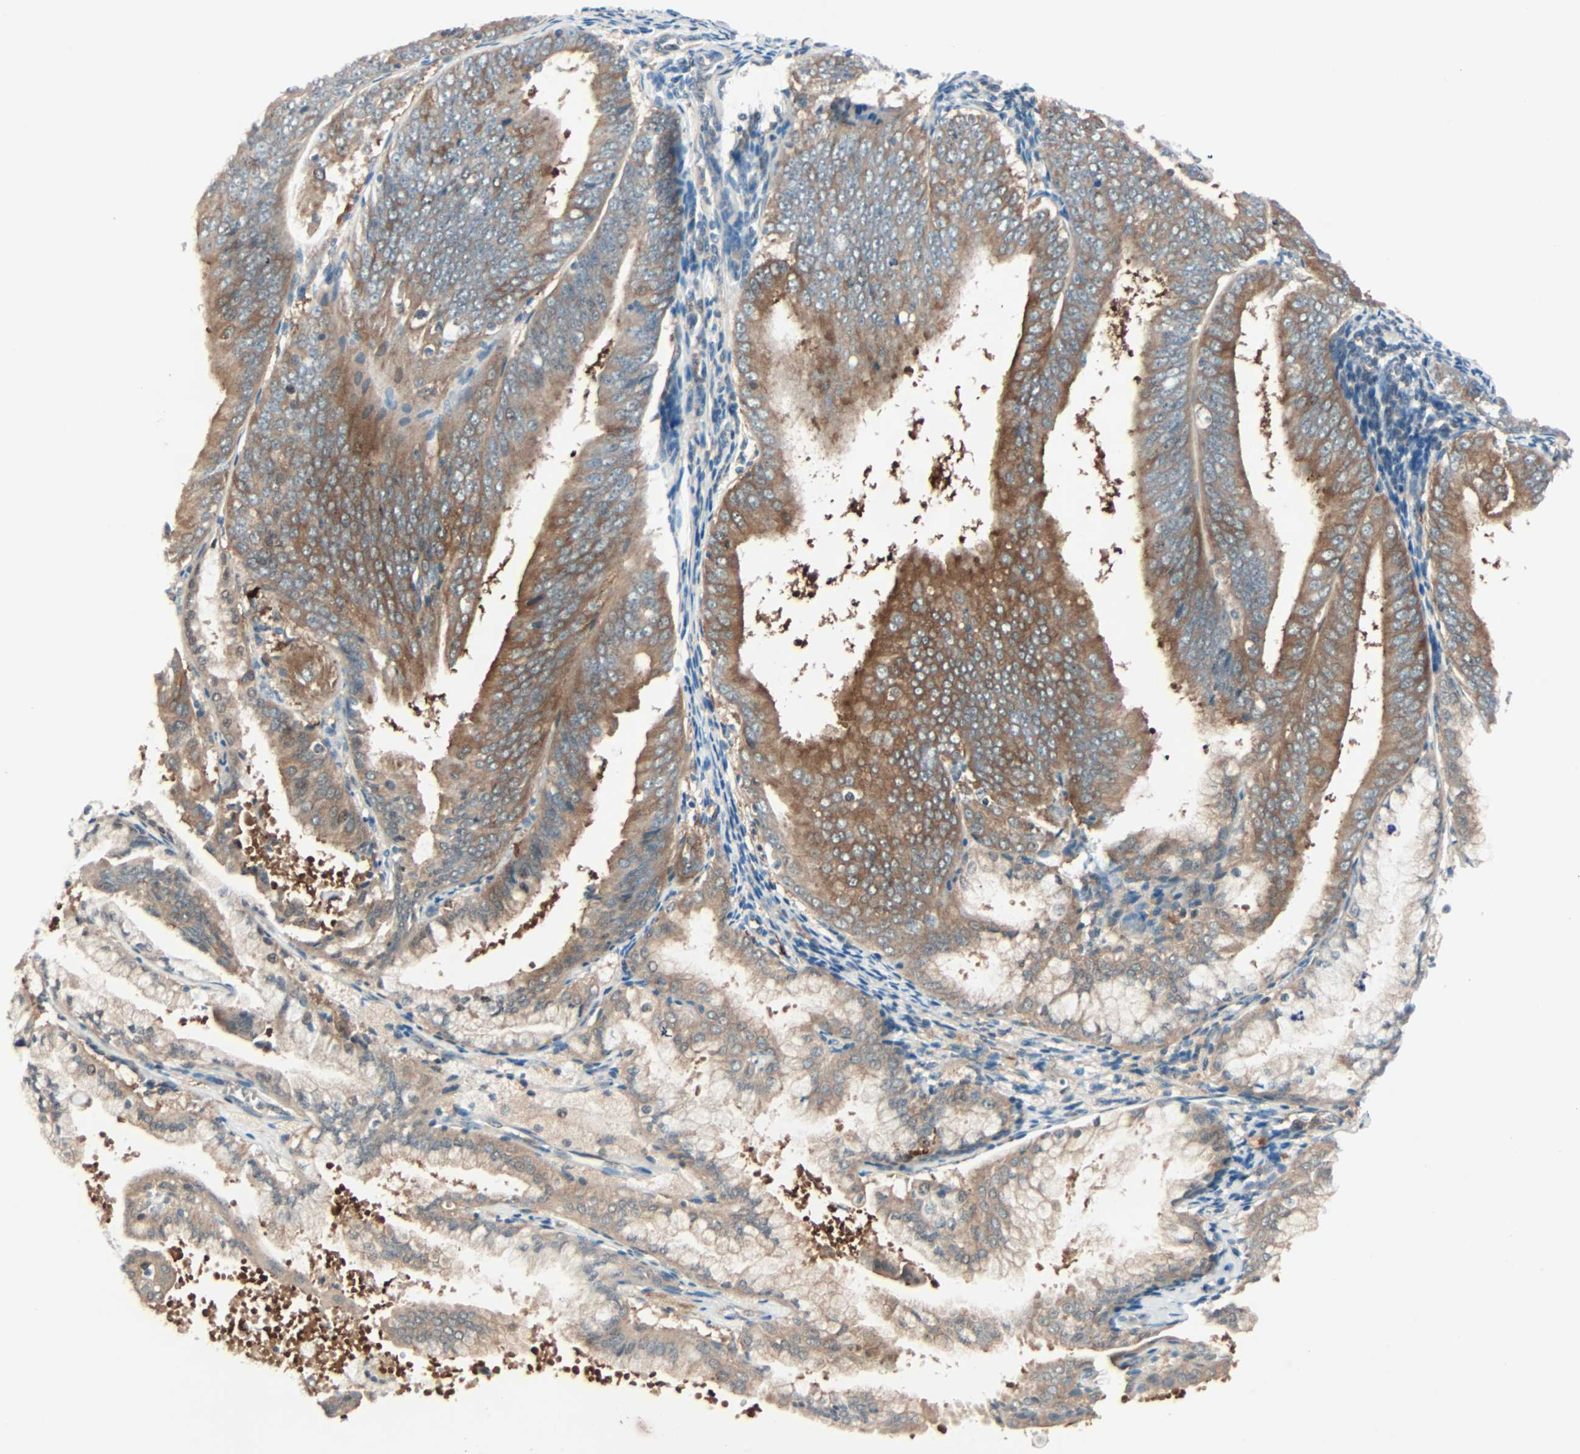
{"staining": {"intensity": "moderate", "quantity": ">75%", "location": "cytoplasmic/membranous"}, "tissue": "endometrial cancer", "cell_type": "Tumor cells", "image_type": "cancer", "snomed": [{"axis": "morphology", "description": "Adenocarcinoma, NOS"}, {"axis": "topography", "description": "Endometrium"}], "caption": "Moderate cytoplasmic/membranous protein positivity is appreciated in about >75% of tumor cells in endometrial cancer (adenocarcinoma). (IHC, brightfield microscopy, high magnification).", "gene": "SMIM8", "patient": {"sex": "female", "age": 63}}